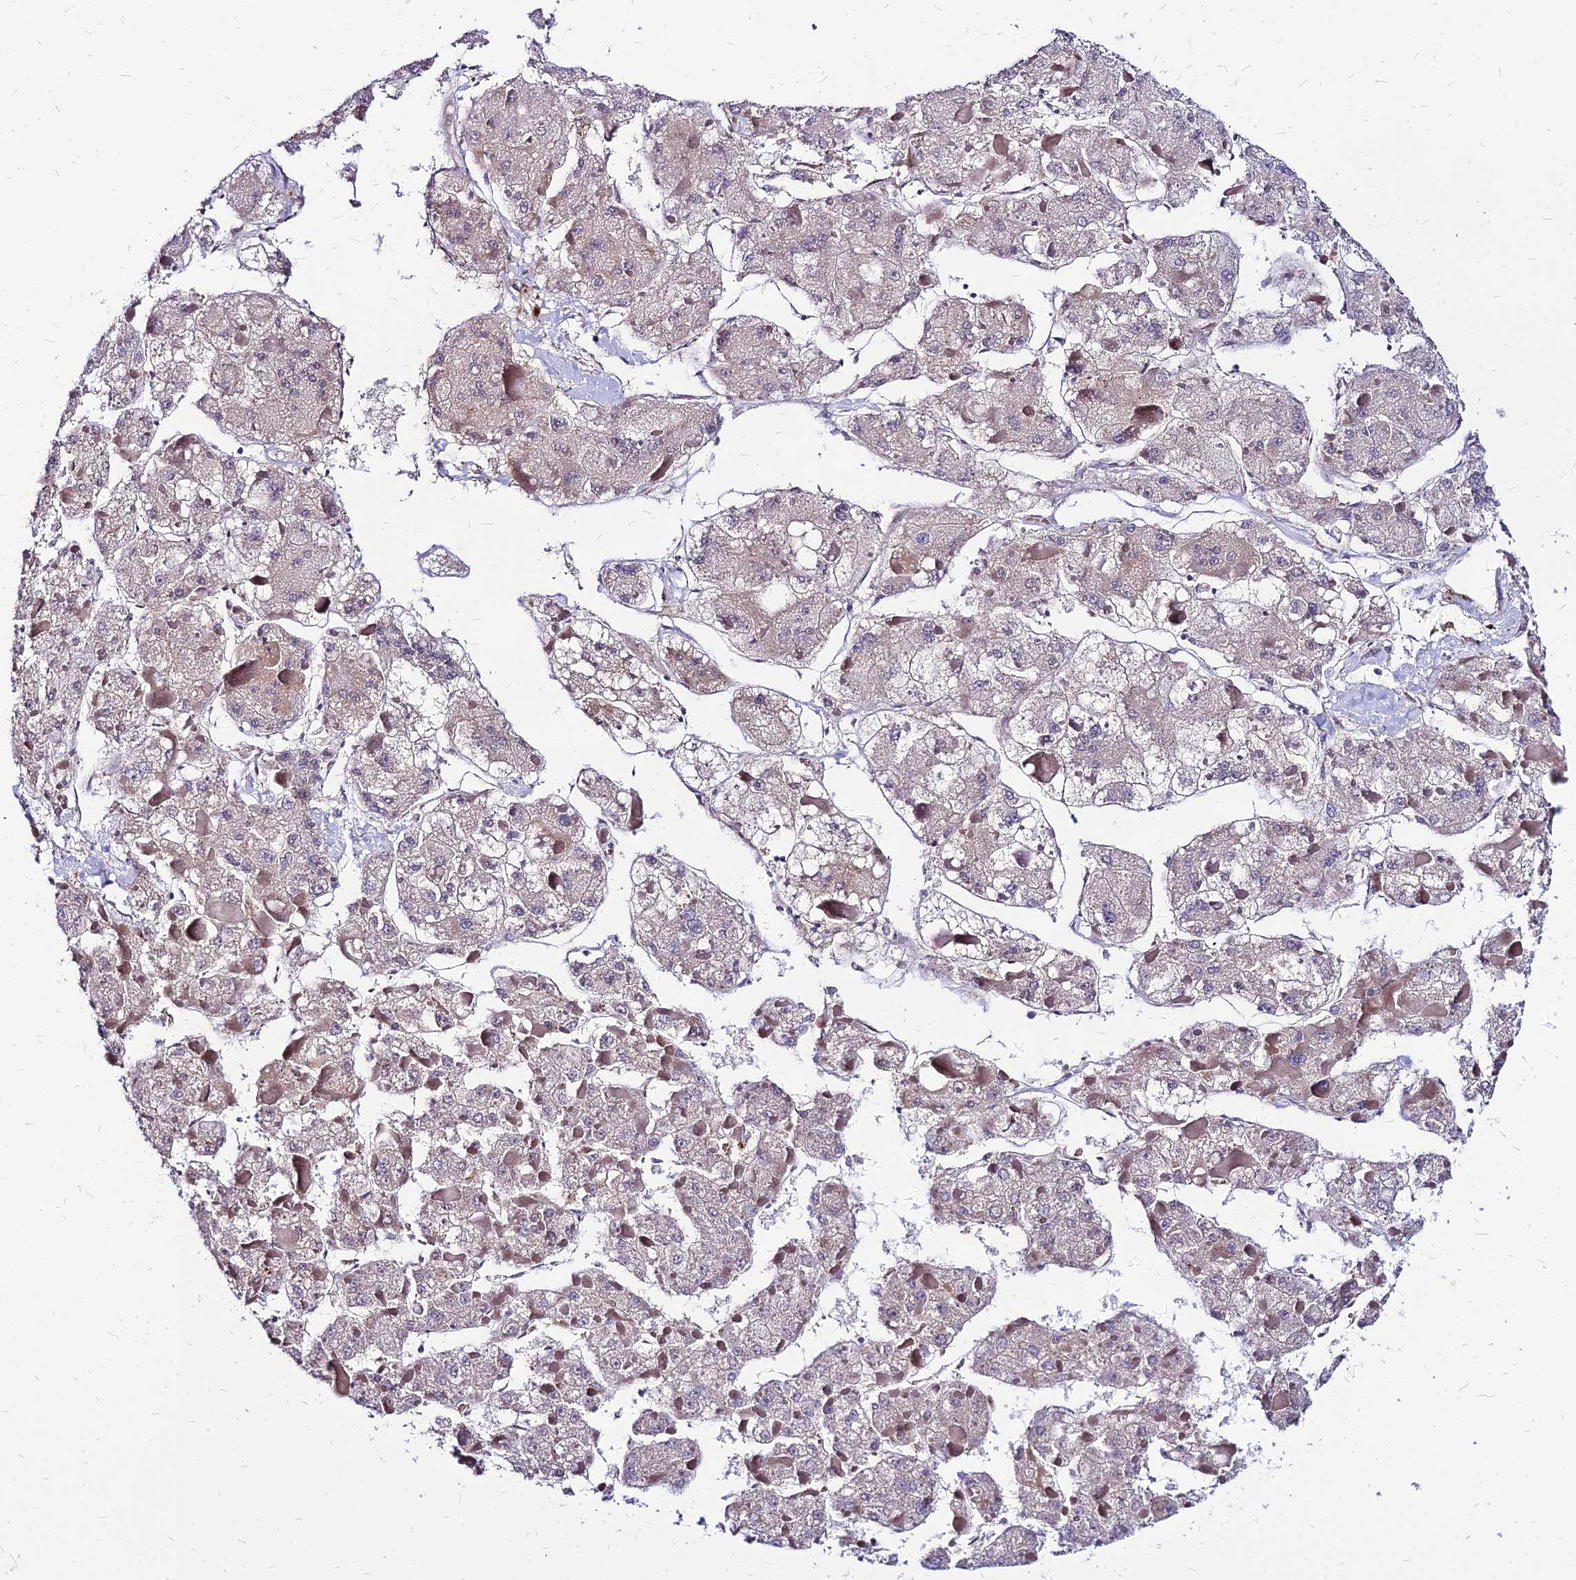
{"staining": {"intensity": "negative", "quantity": "none", "location": "none"}, "tissue": "liver cancer", "cell_type": "Tumor cells", "image_type": "cancer", "snomed": [{"axis": "morphology", "description": "Carcinoma, Hepatocellular, NOS"}, {"axis": "topography", "description": "Liver"}], "caption": "This is an immunohistochemistry (IHC) image of human liver cancer (hepatocellular carcinoma). There is no expression in tumor cells.", "gene": "ACSM6", "patient": {"sex": "female", "age": 73}}